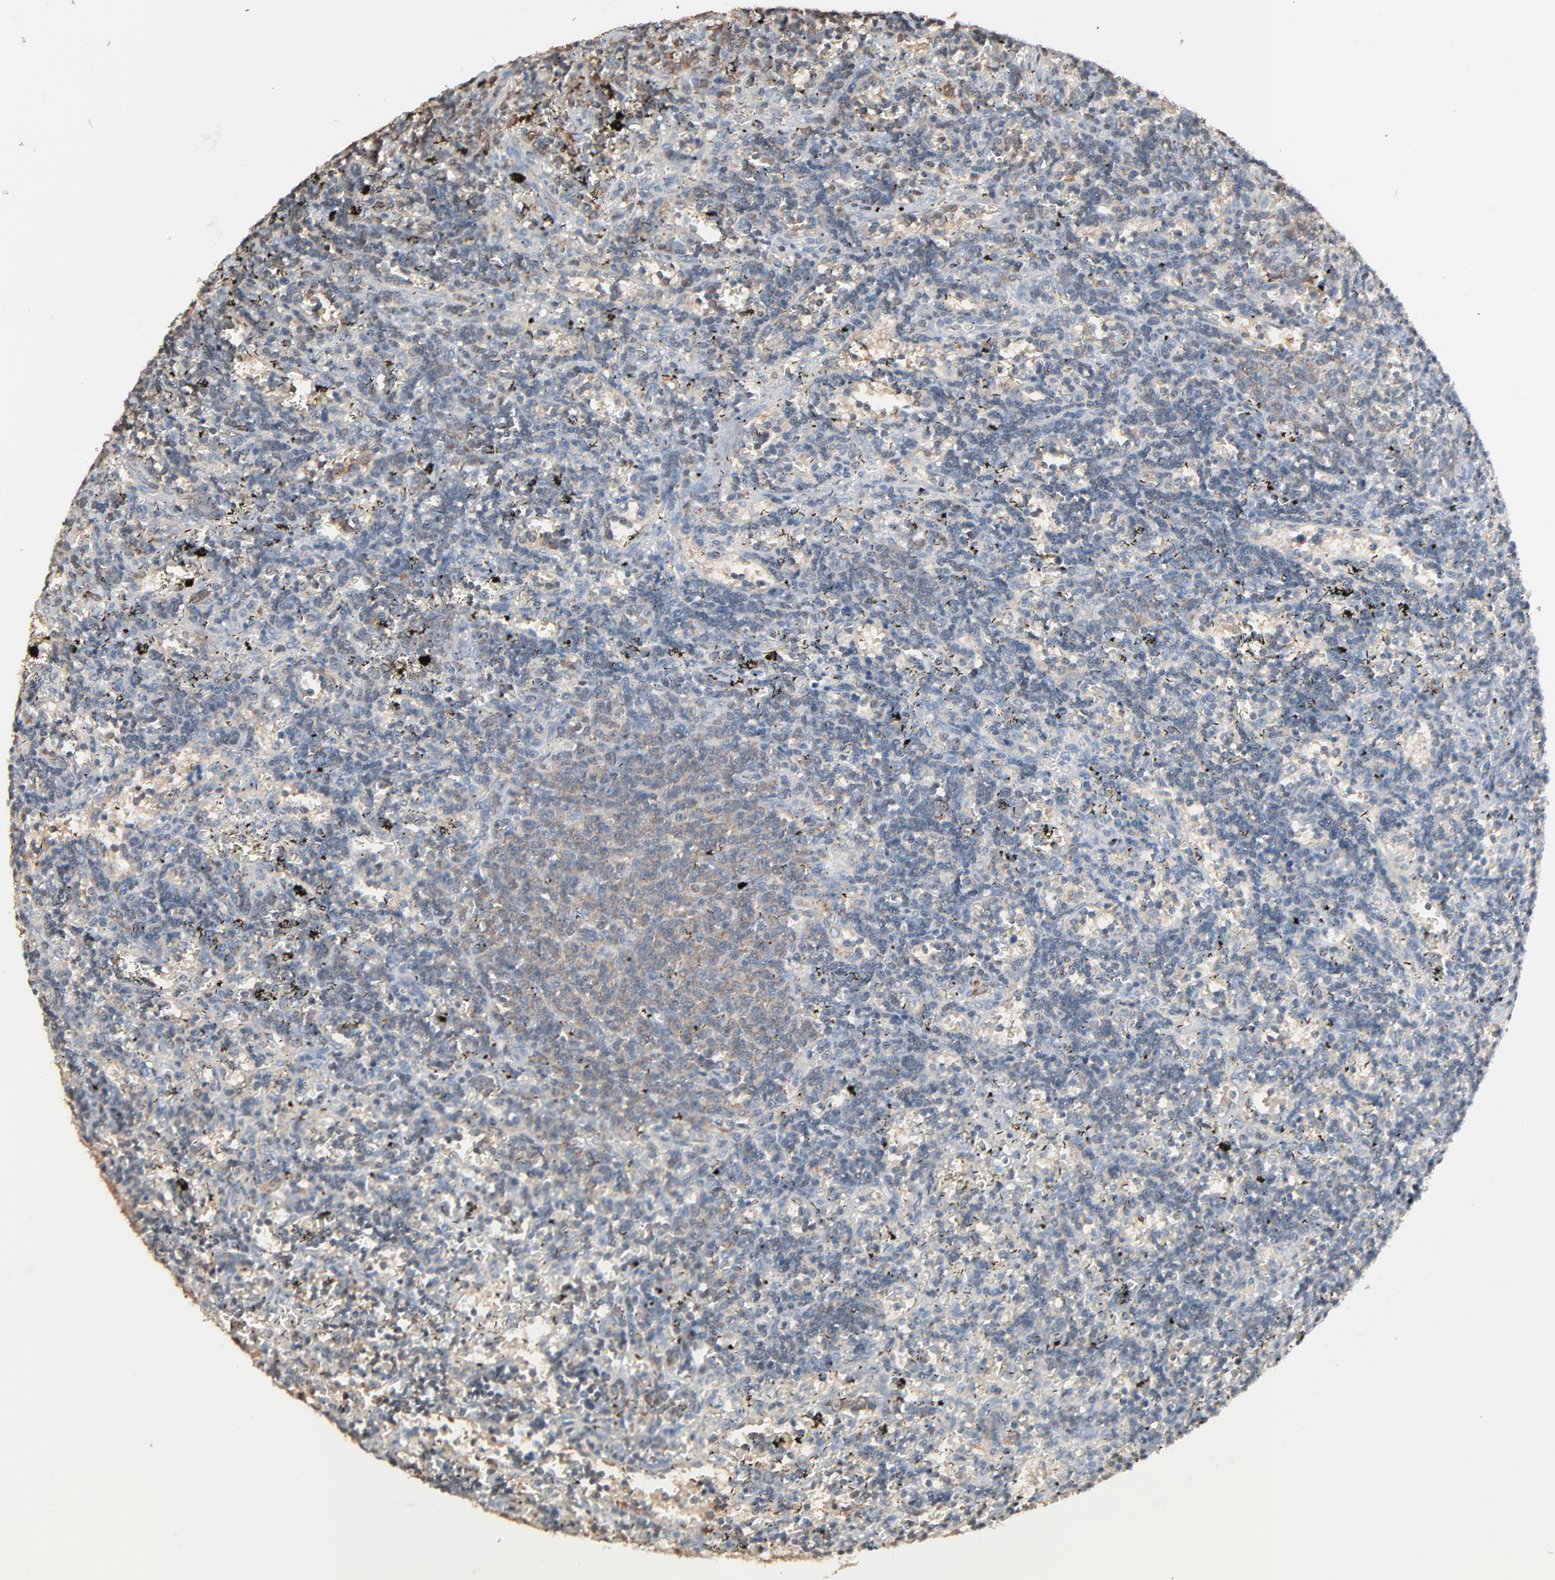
{"staining": {"intensity": "weak", "quantity": "25%-75%", "location": "cytoplasmic/membranous"}, "tissue": "lymphoma", "cell_type": "Tumor cells", "image_type": "cancer", "snomed": [{"axis": "morphology", "description": "Malignant lymphoma, non-Hodgkin's type, Low grade"}, {"axis": "topography", "description": "Spleen"}], "caption": "About 25%-75% of tumor cells in lymphoma demonstrate weak cytoplasmic/membranous protein positivity as visualized by brown immunohistochemical staining.", "gene": "CCT5", "patient": {"sex": "male", "age": 60}}